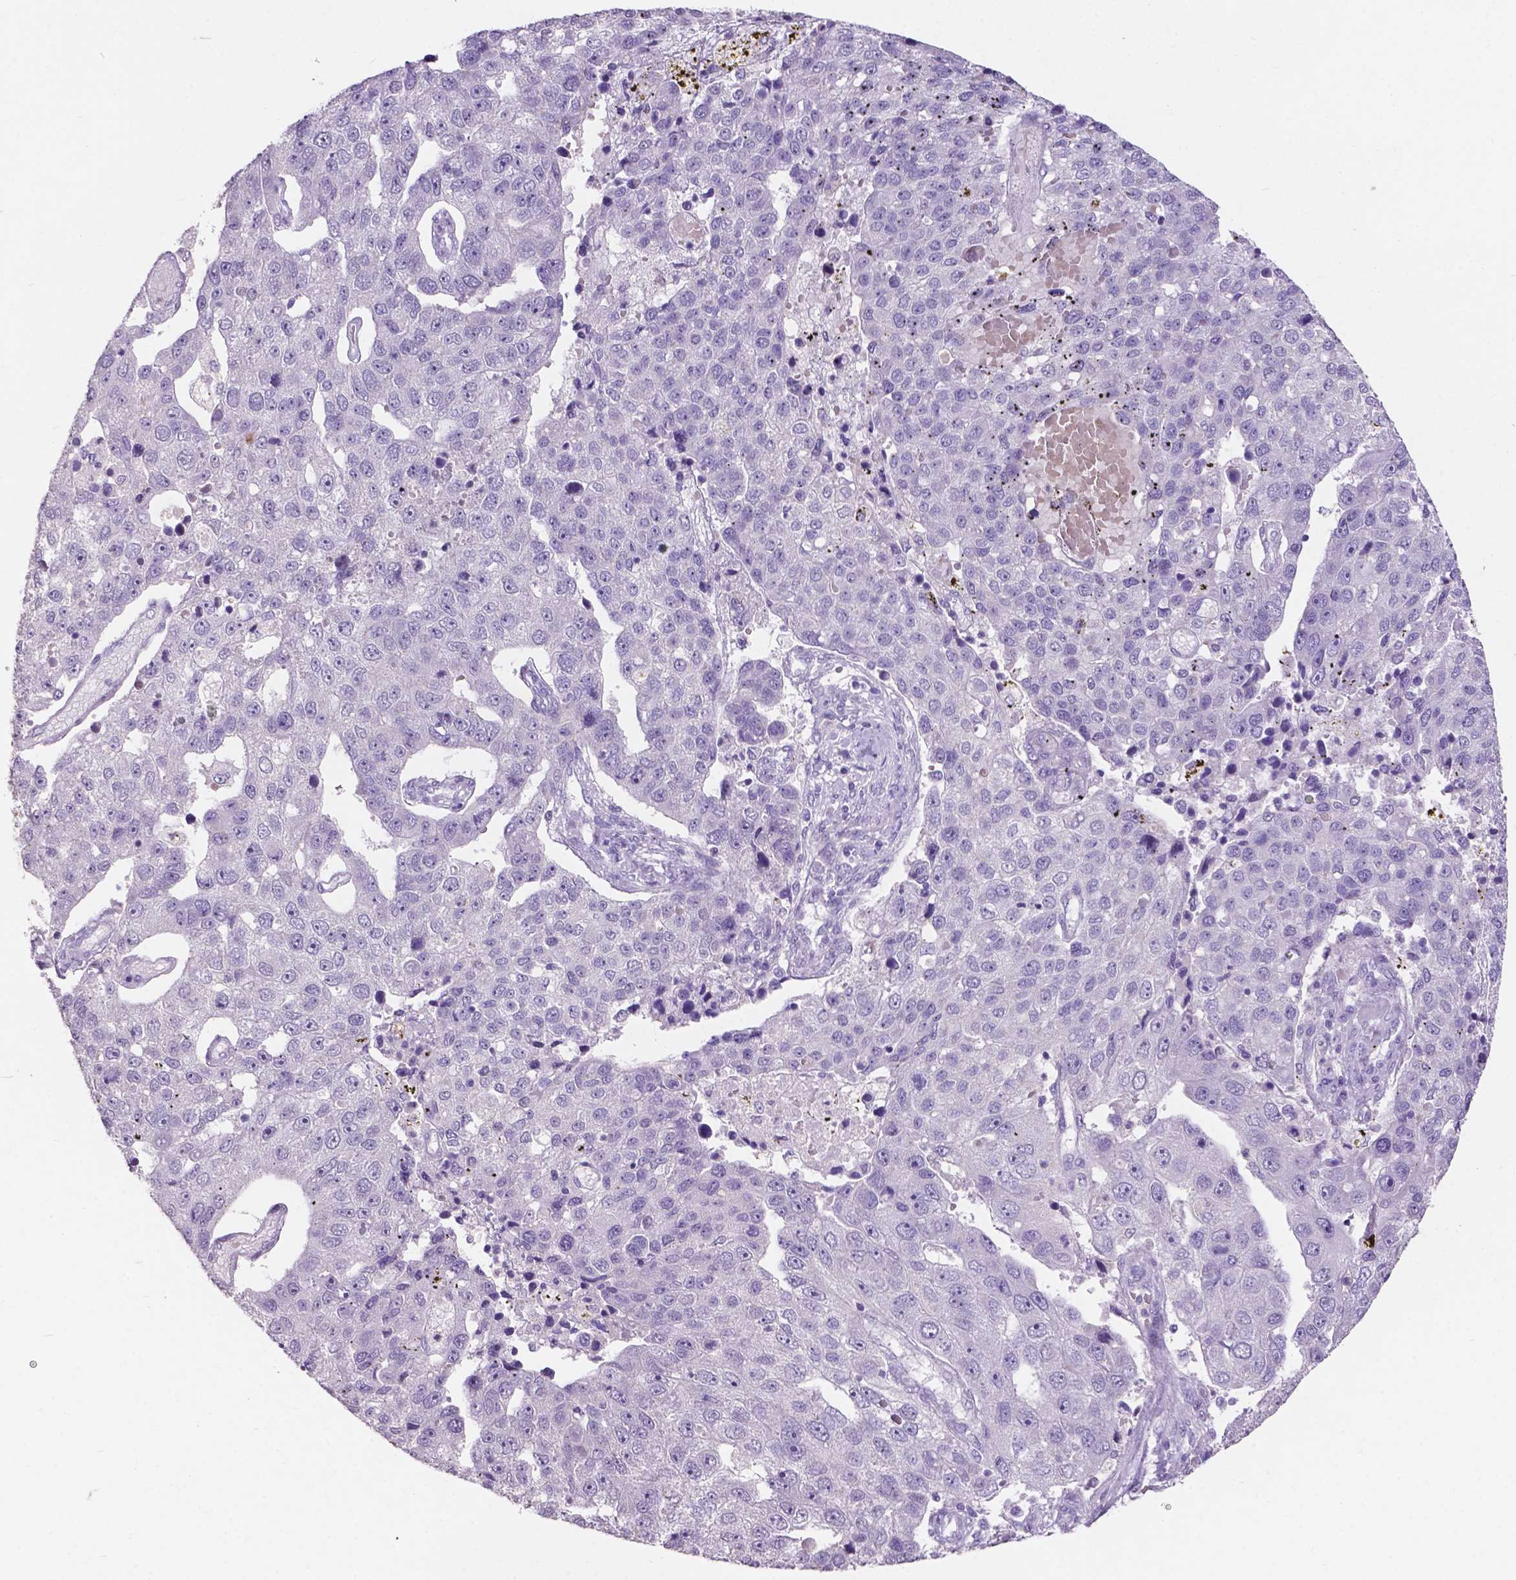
{"staining": {"intensity": "negative", "quantity": "none", "location": "none"}, "tissue": "pancreatic cancer", "cell_type": "Tumor cells", "image_type": "cancer", "snomed": [{"axis": "morphology", "description": "Adenocarcinoma, NOS"}, {"axis": "topography", "description": "Pancreas"}], "caption": "This is an immunohistochemistry (IHC) image of adenocarcinoma (pancreatic). There is no positivity in tumor cells.", "gene": "PLSCR1", "patient": {"sex": "female", "age": 61}}